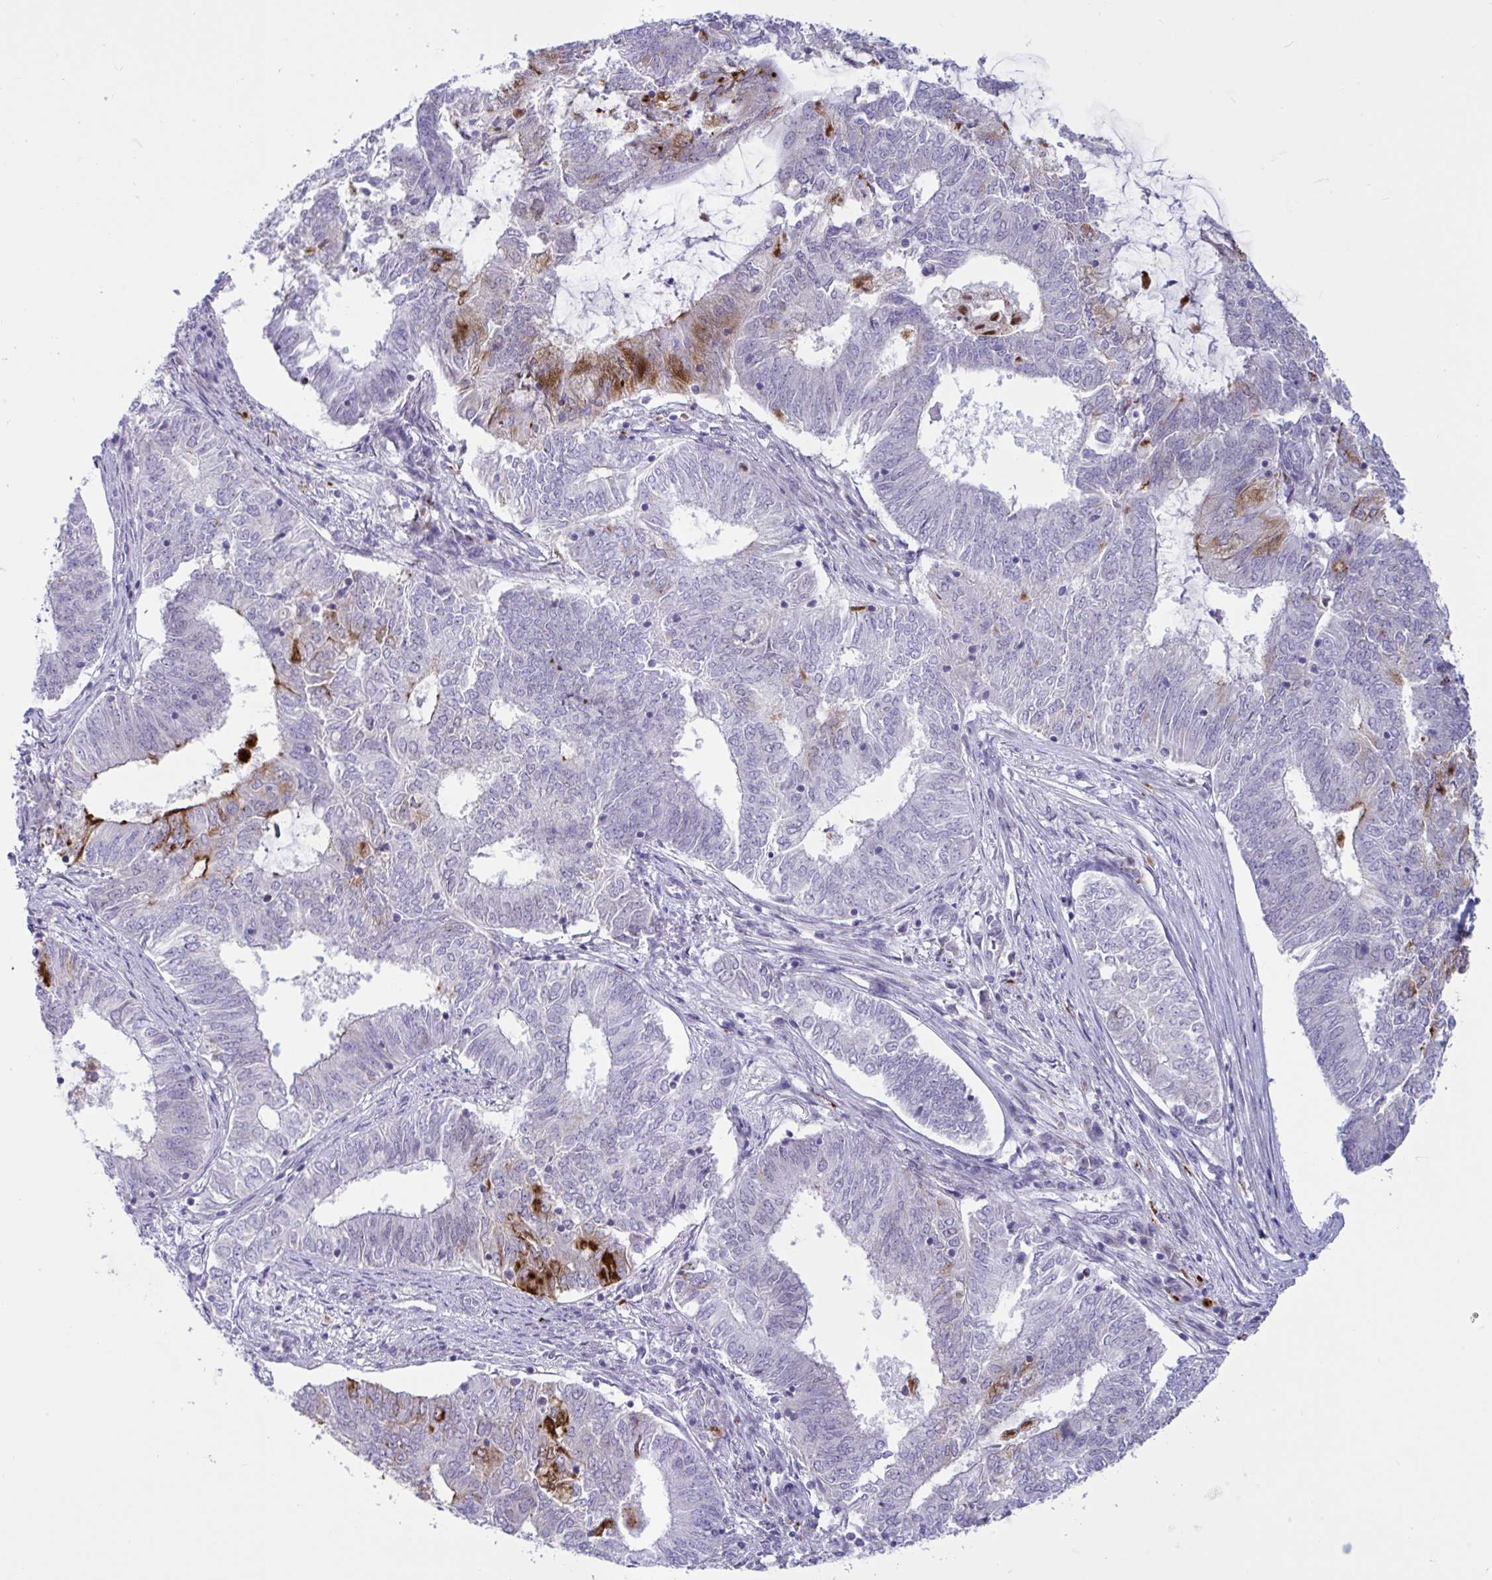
{"staining": {"intensity": "strong", "quantity": "<25%", "location": "cytoplasmic/membranous"}, "tissue": "endometrial cancer", "cell_type": "Tumor cells", "image_type": "cancer", "snomed": [{"axis": "morphology", "description": "Adenocarcinoma, NOS"}, {"axis": "topography", "description": "Endometrium"}], "caption": "DAB (3,3'-diaminobenzidine) immunohistochemical staining of endometrial cancer (adenocarcinoma) exhibits strong cytoplasmic/membranous protein expression in approximately <25% of tumor cells.", "gene": "DOCK11", "patient": {"sex": "female", "age": 62}}